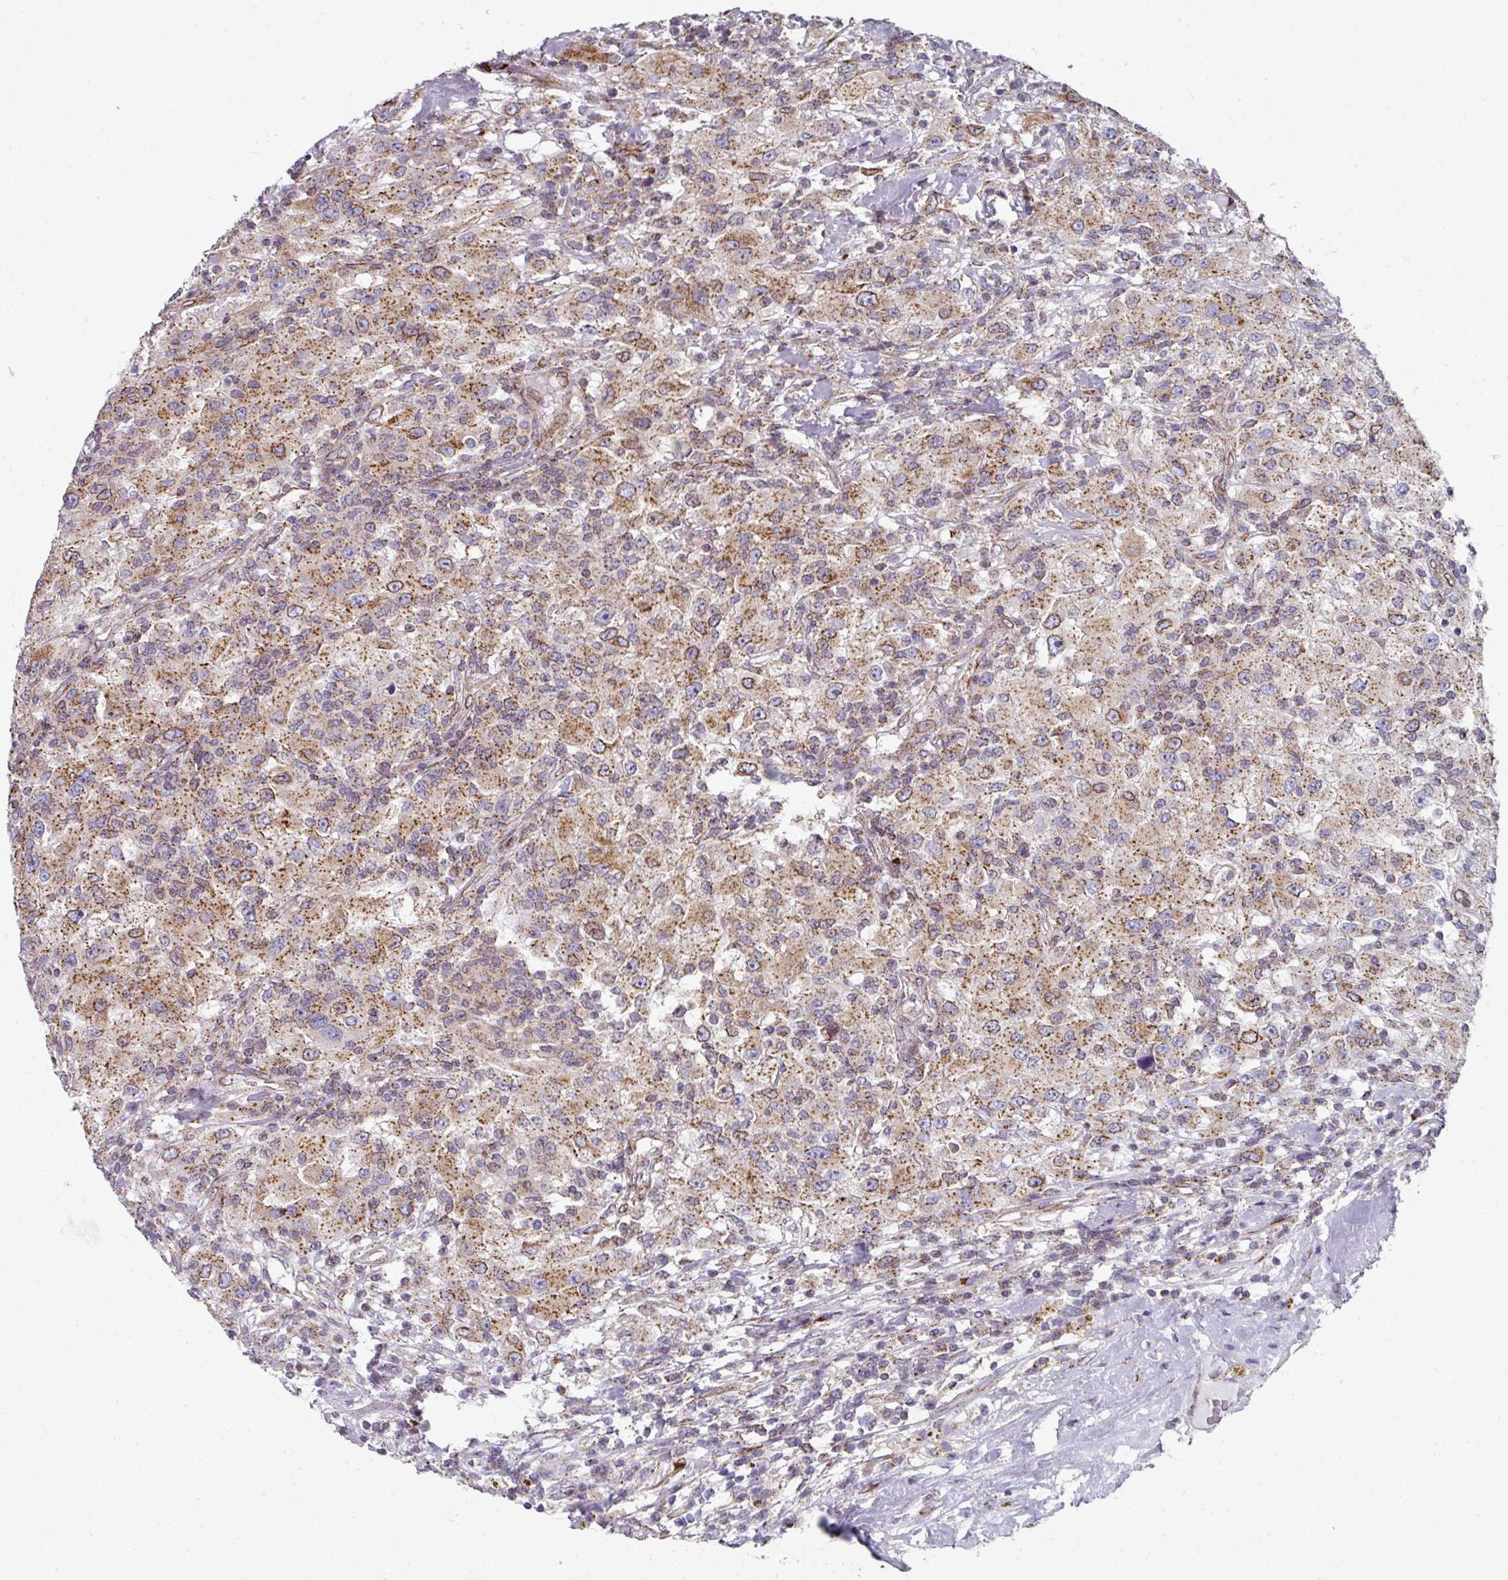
{"staining": {"intensity": "moderate", "quantity": ">75%", "location": "cytoplasmic/membranous"}, "tissue": "renal cancer", "cell_type": "Tumor cells", "image_type": "cancer", "snomed": [{"axis": "morphology", "description": "Adenocarcinoma, NOS"}, {"axis": "topography", "description": "Kidney"}], "caption": "There is medium levels of moderate cytoplasmic/membranous positivity in tumor cells of renal cancer, as demonstrated by immunohistochemical staining (brown color).", "gene": "CCDC85B", "patient": {"sex": "female", "age": 67}}